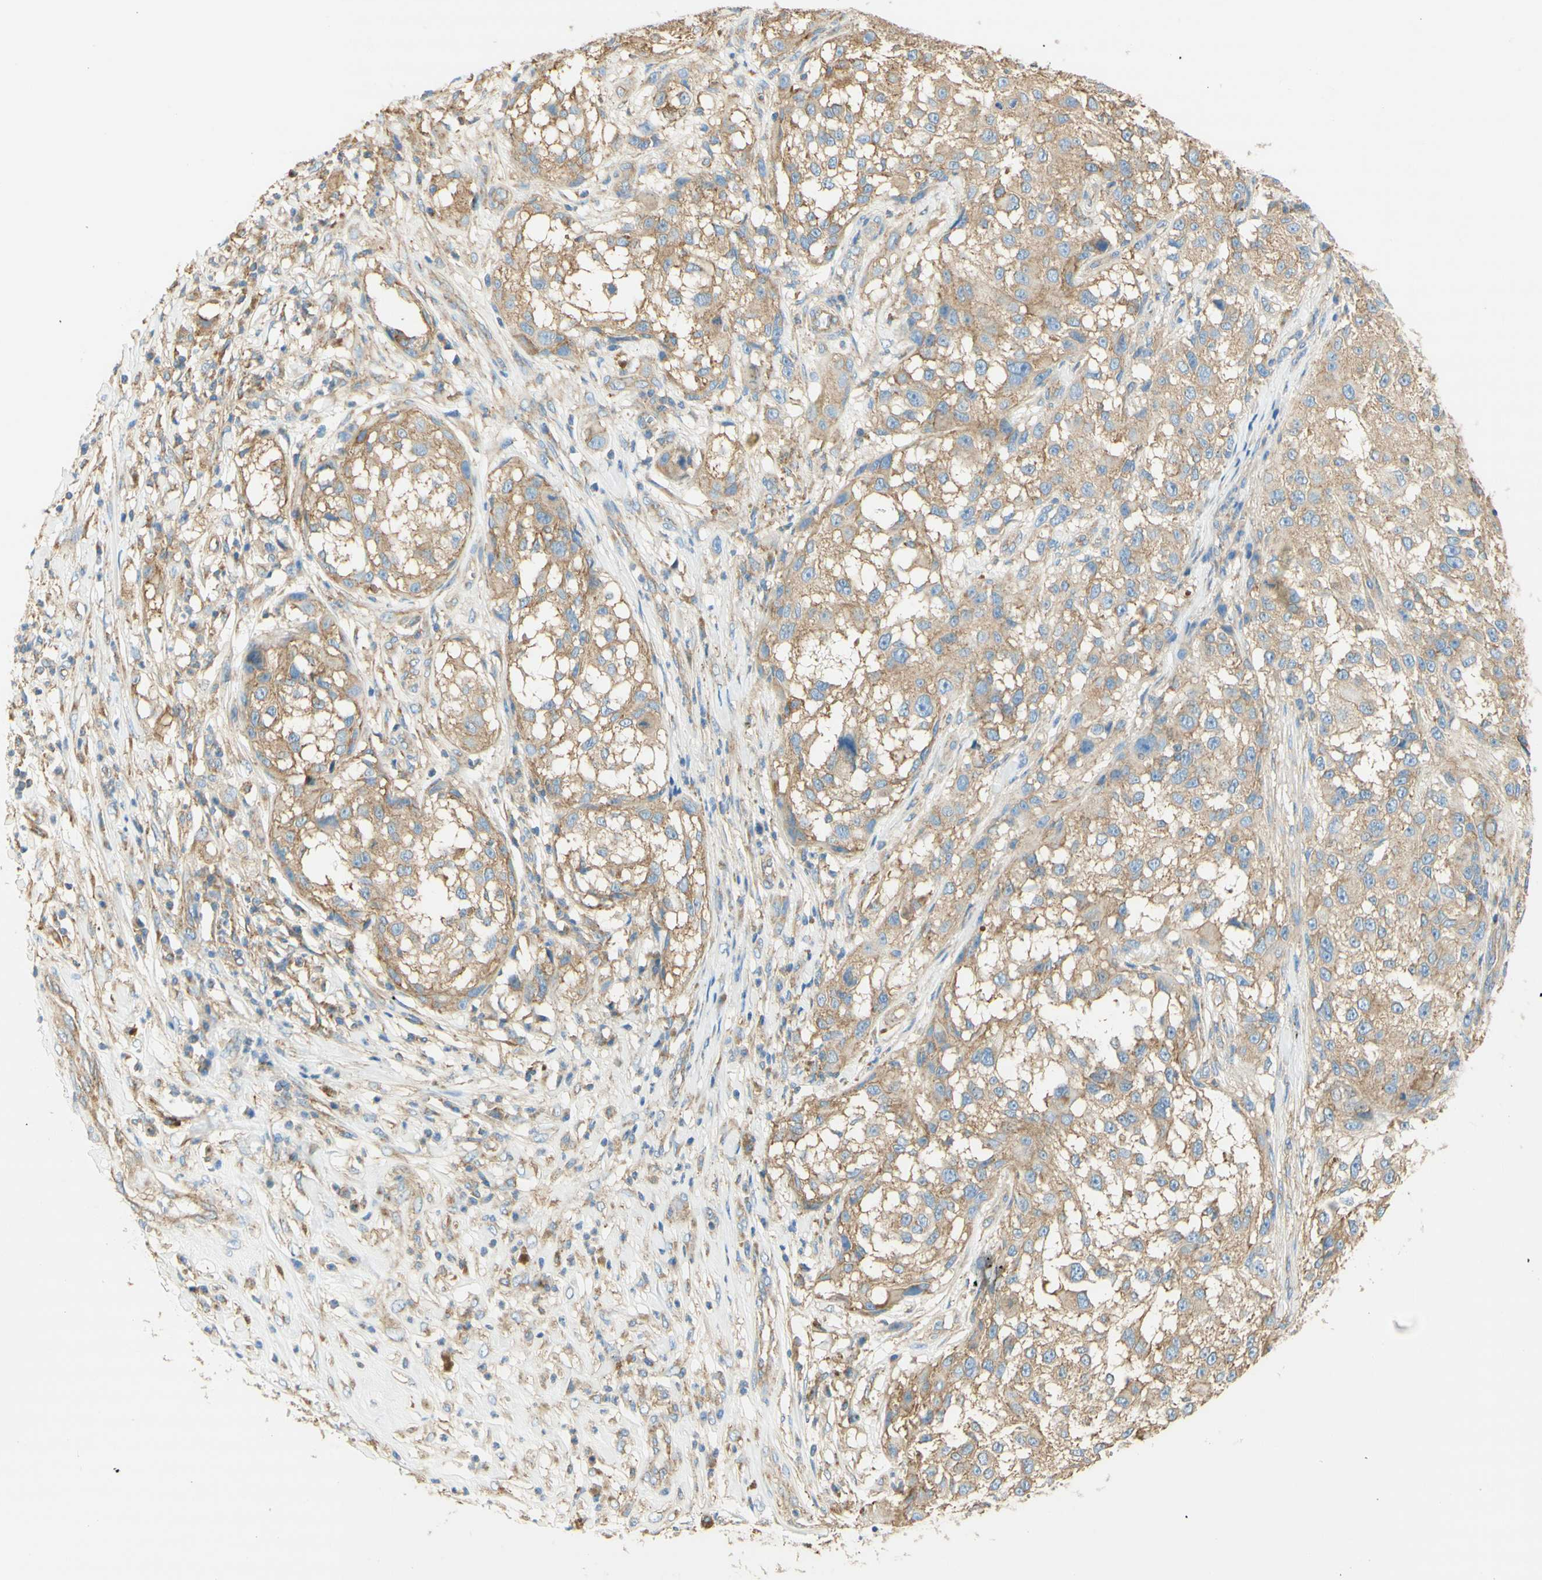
{"staining": {"intensity": "weak", "quantity": ">75%", "location": "cytoplasmic/membranous"}, "tissue": "melanoma", "cell_type": "Tumor cells", "image_type": "cancer", "snomed": [{"axis": "morphology", "description": "Necrosis, NOS"}, {"axis": "morphology", "description": "Malignant melanoma, NOS"}, {"axis": "topography", "description": "Skin"}], "caption": "An immunohistochemistry (IHC) micrograph of tumor tissue is shown. Protein staining in brown highlights weak cytoplasmic/membranous positivity in malignant melanoma within tumor cells.", "gene": "CLTC", "patient": {"sex": "female", "age": 87}}